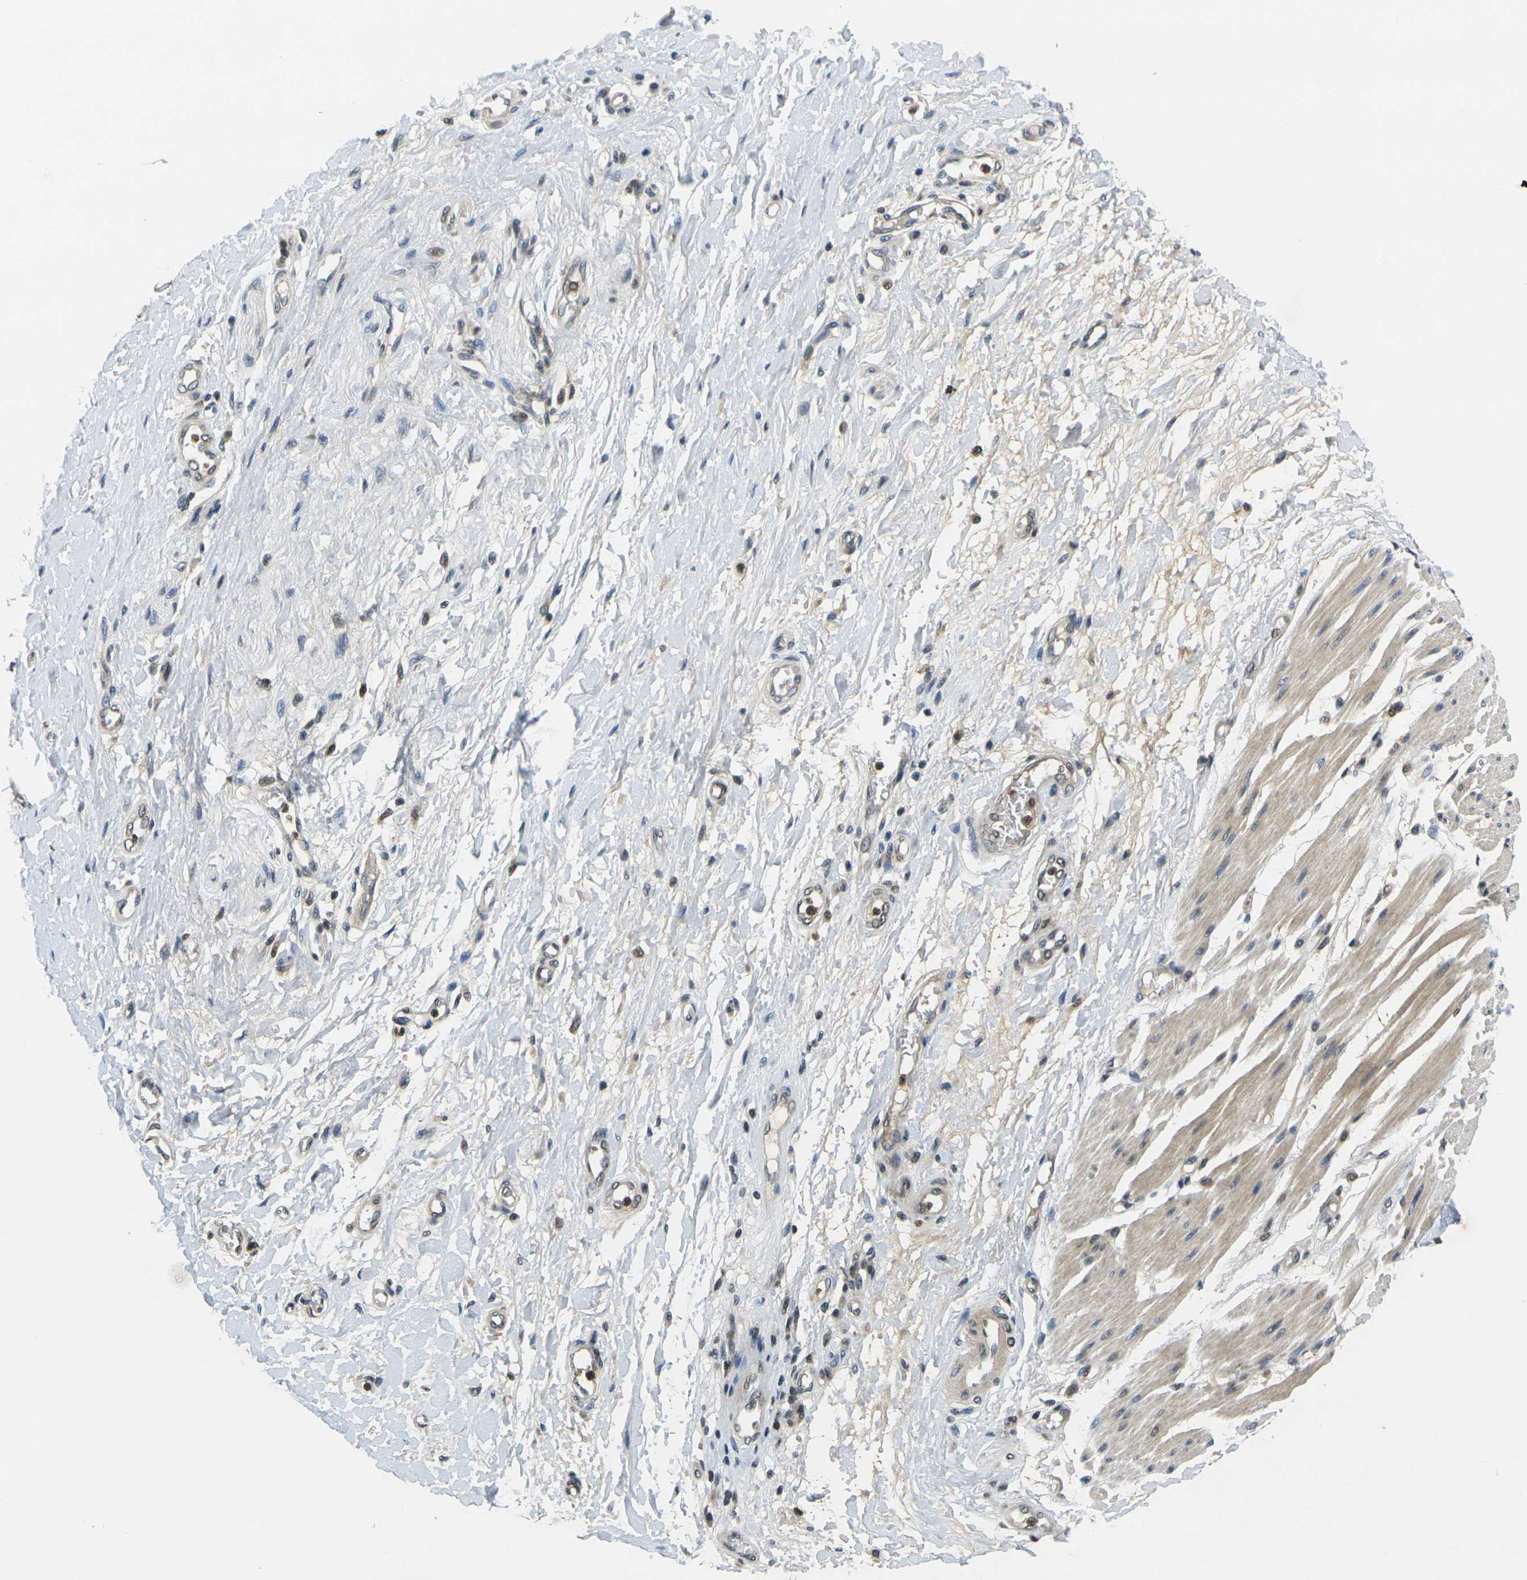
{"staining": {"intensity": "negative", "quantity": "none", "location": "none"}, "tissue": "adipose tissue", "cell_type": "Adipocytes", "image_type": "normal", "snomed": [{"axis": "morphology", "description": "Normal tissue, NOS"}, {"axis": "morphology", "description": "Adenocarcinoma, NOS"}, {"axis": "topography", "description": "Esophagus"}], "caption": "High power microscopy micrograph of an immunohistochemistry (IHC) photomicrograph of benign adipose tissue, revealing no significant staining in adipocytes.", "gene": "C1QC", "patient": {"sex": "male", "age": 62}}